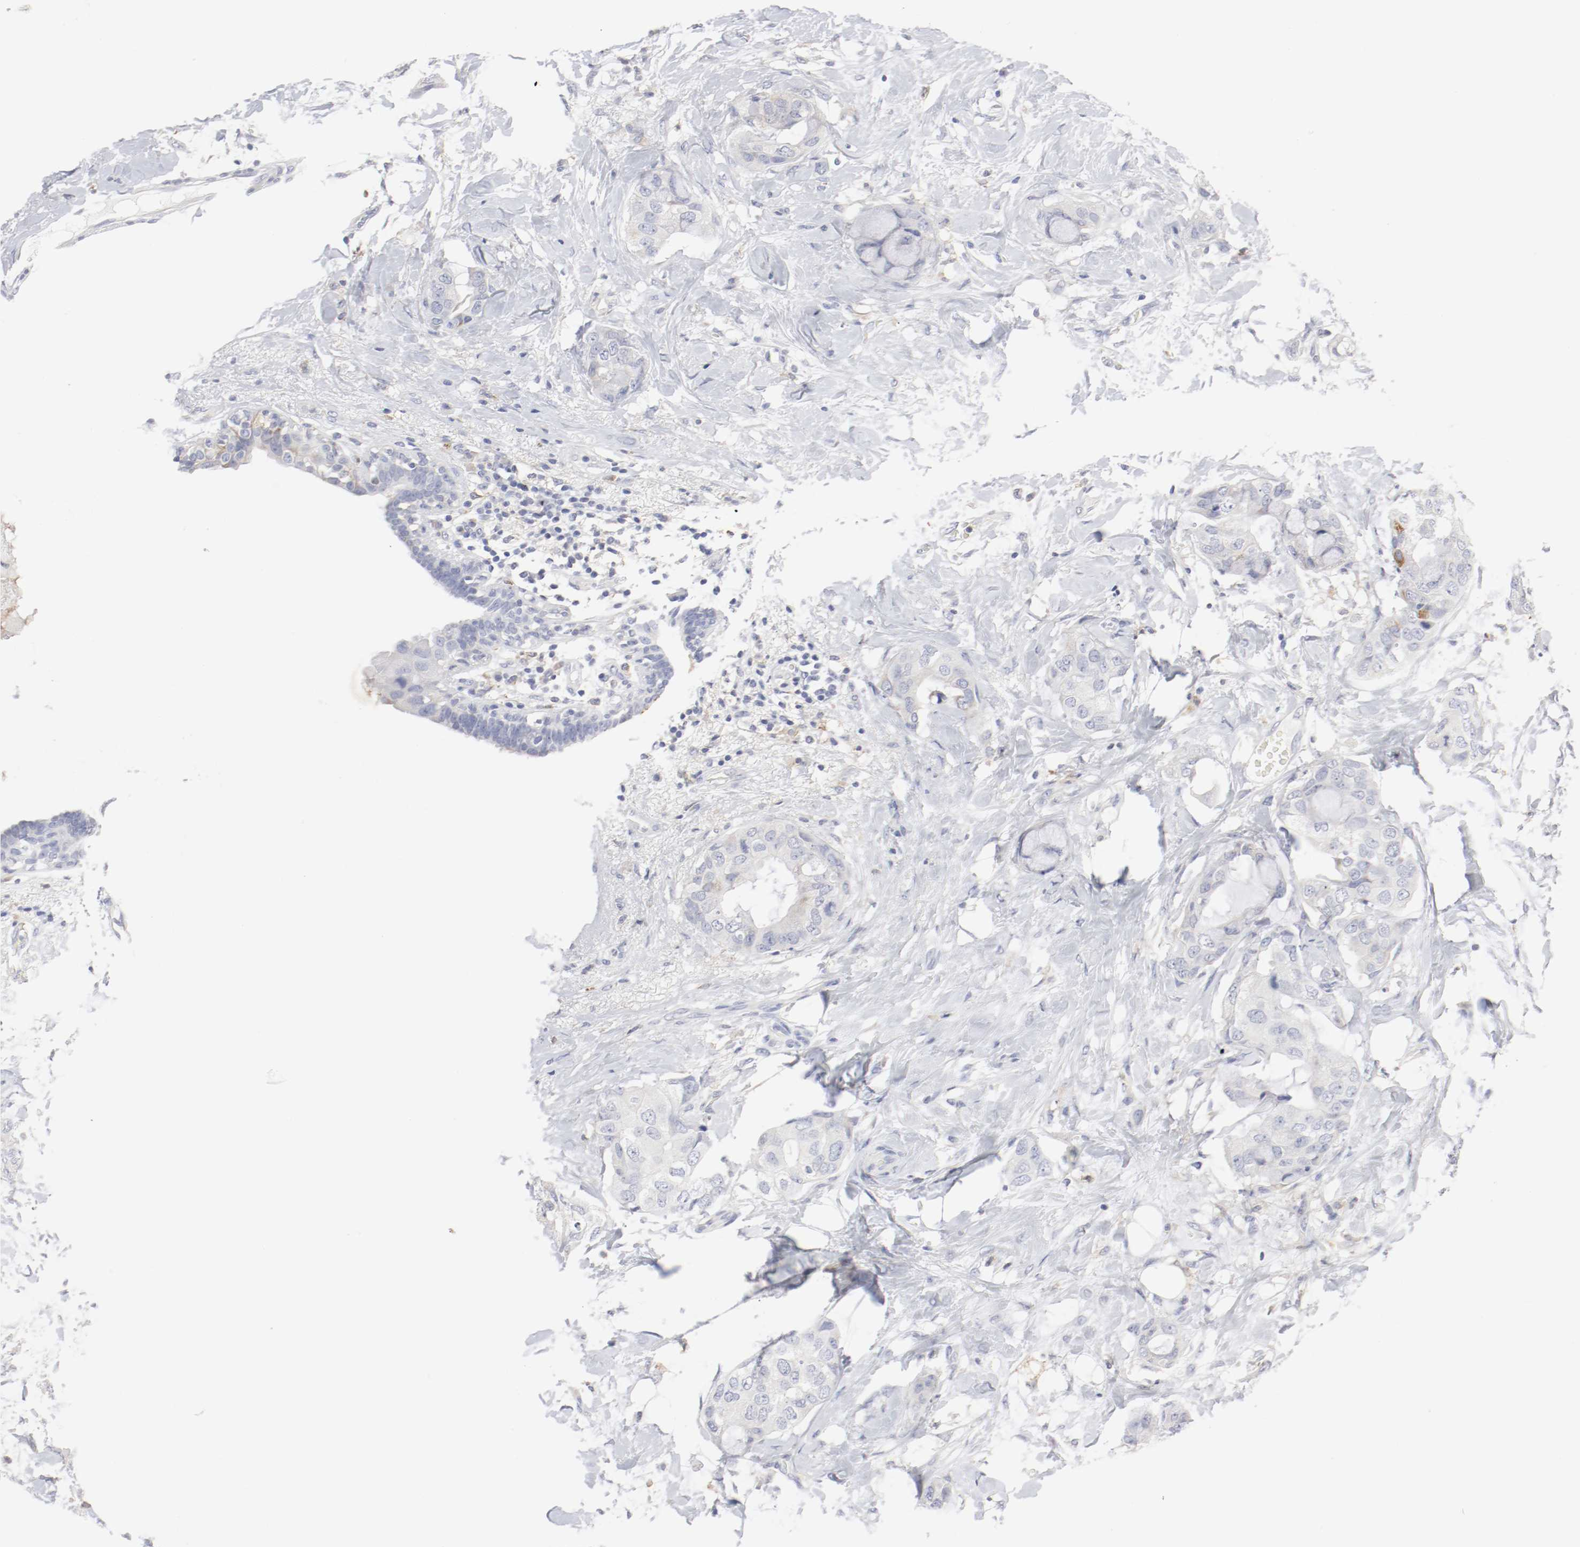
{"staining": {"intensity": "weak", "quantity": "25%-75%", "location": "cytoplasmic/membranous"}, "tissue": "breast cancer", "cell_type": "Tumor cells", "image_type": "cancer", "snomed": [{"axis": "morphology", "description": "Duct carcinoma"}, {"axis": "topography", "description": "Breast"}], "caption": "Human invasive ductal carcinoma (breast) stained with a brown dye exhibits weak cytoplasmic/membranous positive expression in approximately 25%-75% of tumor cells.", "gene": "ITGAX", "patient": {"sex": "female", "age": 40}}